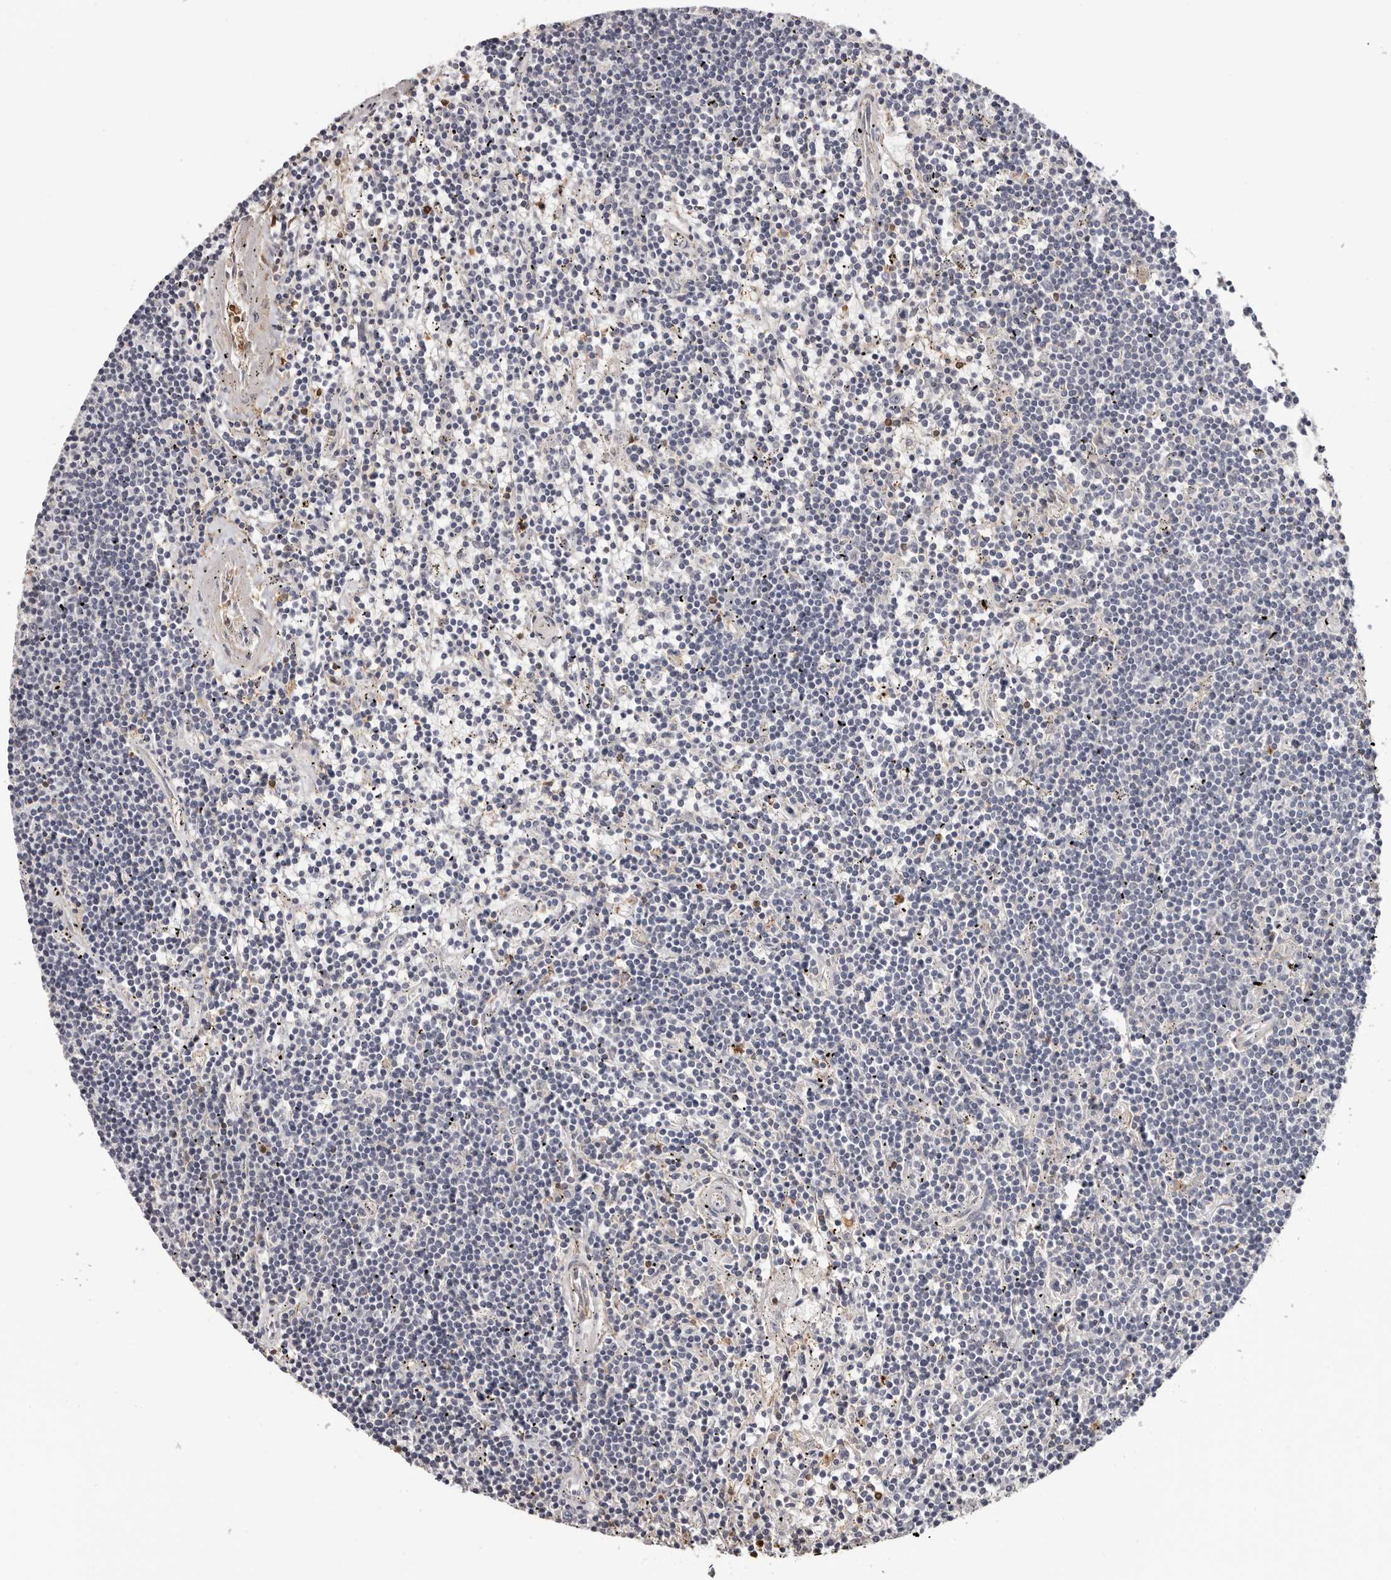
{"staining": {"intensity": "negative", "quantity": "none", "location": "none"}, "tissue": "lymphoma", "cell_type": "Tumor cells", "image_type": "cancer", "snomed": [{"axis": "morphology", "description": "Malignant lymphoma, non-Hodgkin's type, Low grade"}, {"axis": "topography", "description": "Spleen"}], "caption": "The immunohistochemistry (IHC) image has no significant staining in tumor cells of low-grade malignant lymphoma, non-Hodgkin's type tissue.", "gene": "PRR12", "patient": {"sex": "male", "age": 76}}